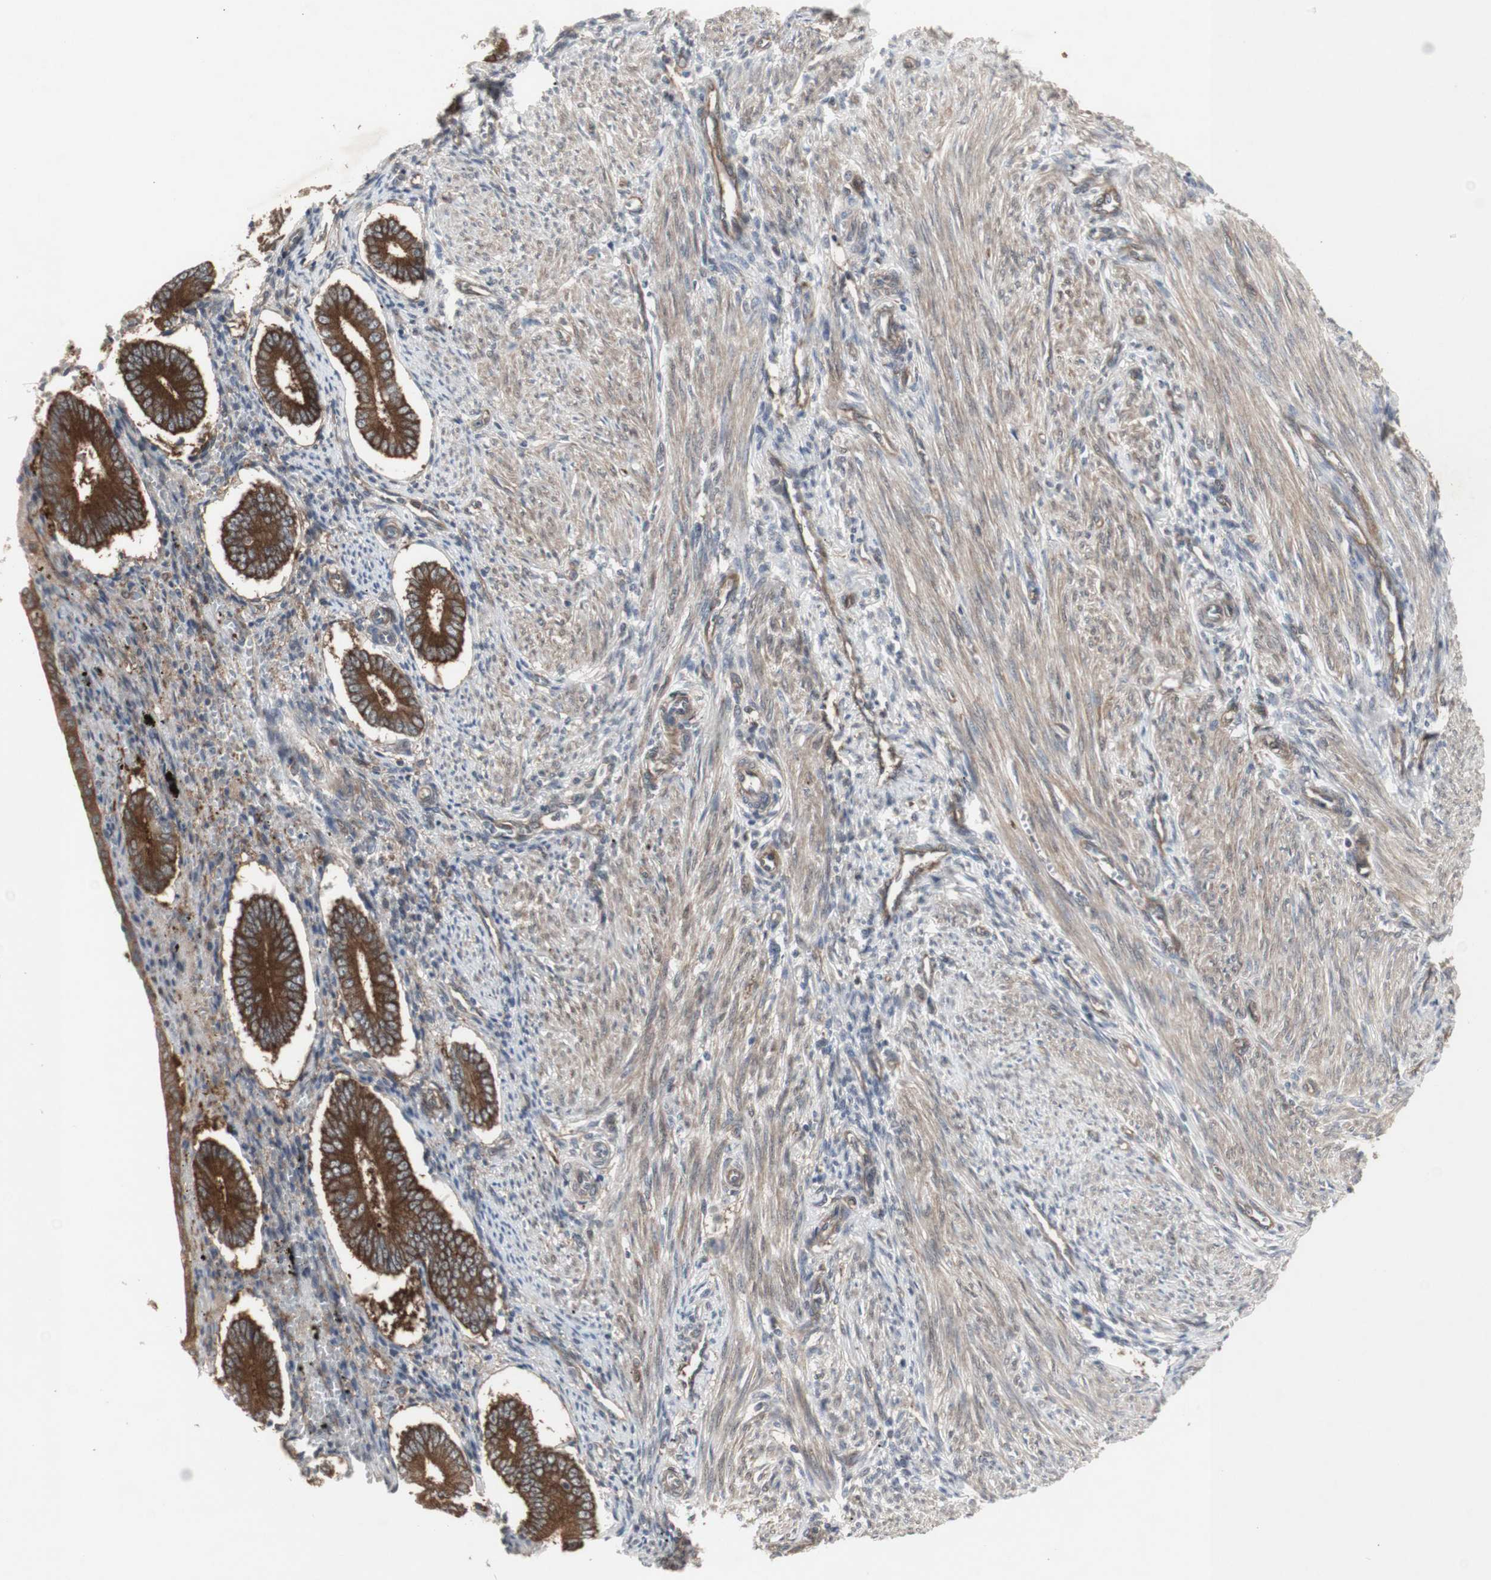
{"staining": {"intensity": "negative", "quantity": "none", "location": "none"}, "tissue": "endometrium", "cell_type": "Cells in endometrial stroma", "image_type": "normal", "snomed": [{"axis": "morphology", "description": "Normal tissue, NOS"}, {"axis": "topography", "description": "Endometrium"}], "caption": "Protein analysis of normal endometrium exhibits no significant positivity in cells in endometrial stroma. The staining is performed using DAB brown chromogen with nuclei counter-stained in using hematoxylin.", "gene": "CHURC1", "patient": {"sex": "female", "age": 42}}